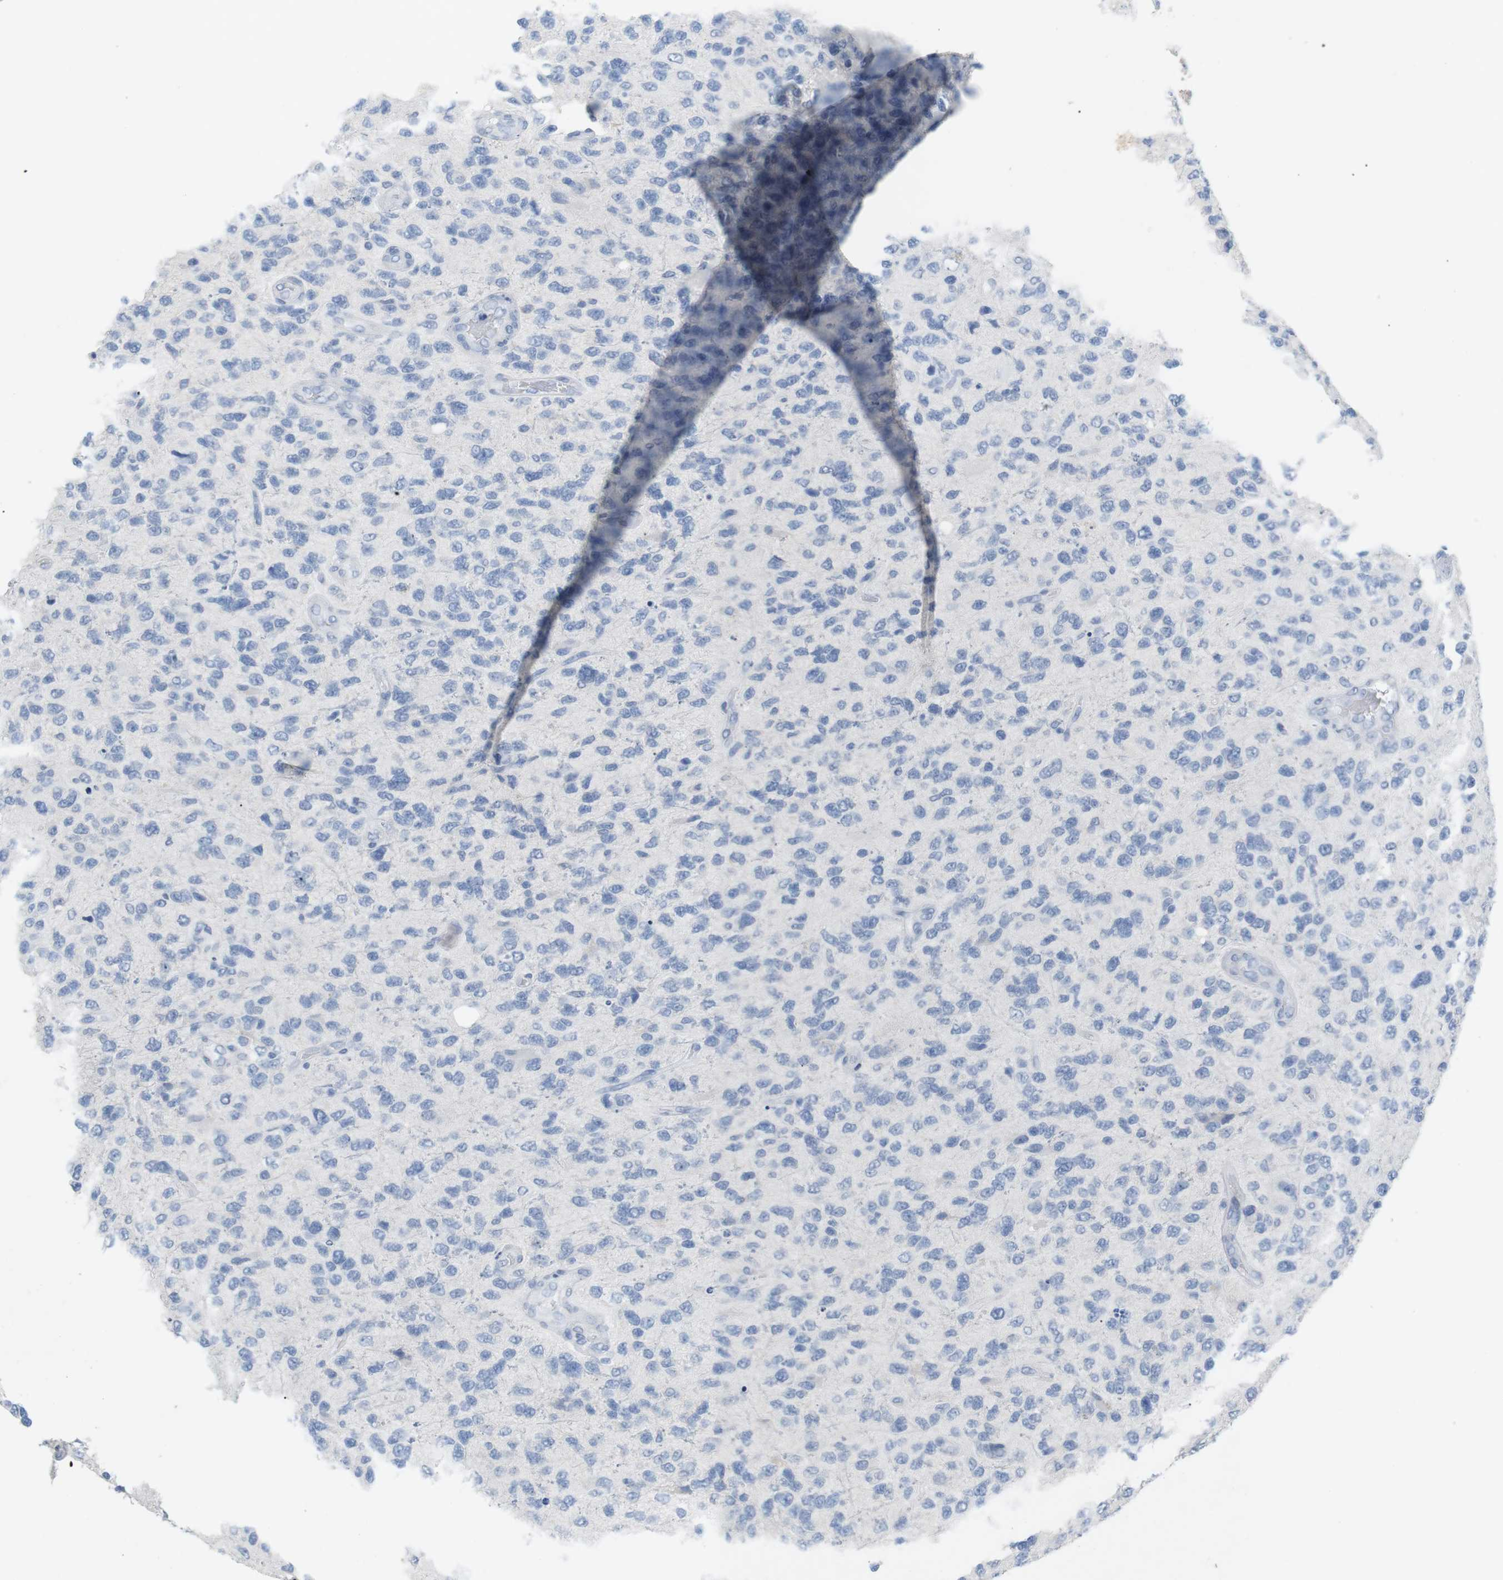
{"staining": {"intensity": "negative", "quantity": "none", "location": "none"}, "tissue": "glioma", "cell_type": "Tumor cells", "image_type": "cancer", "snomed": [{"axis": "morphology", "description": "Glioma, malignant, High grade"}, {"axis": "topography", "description": "Brain"}], "caption": "Immunohistochemical staining of human glioma reveals no significant staining in tumor cells.", "gene": "HBG2", "patient": {"sex": "female", "age": 58}}